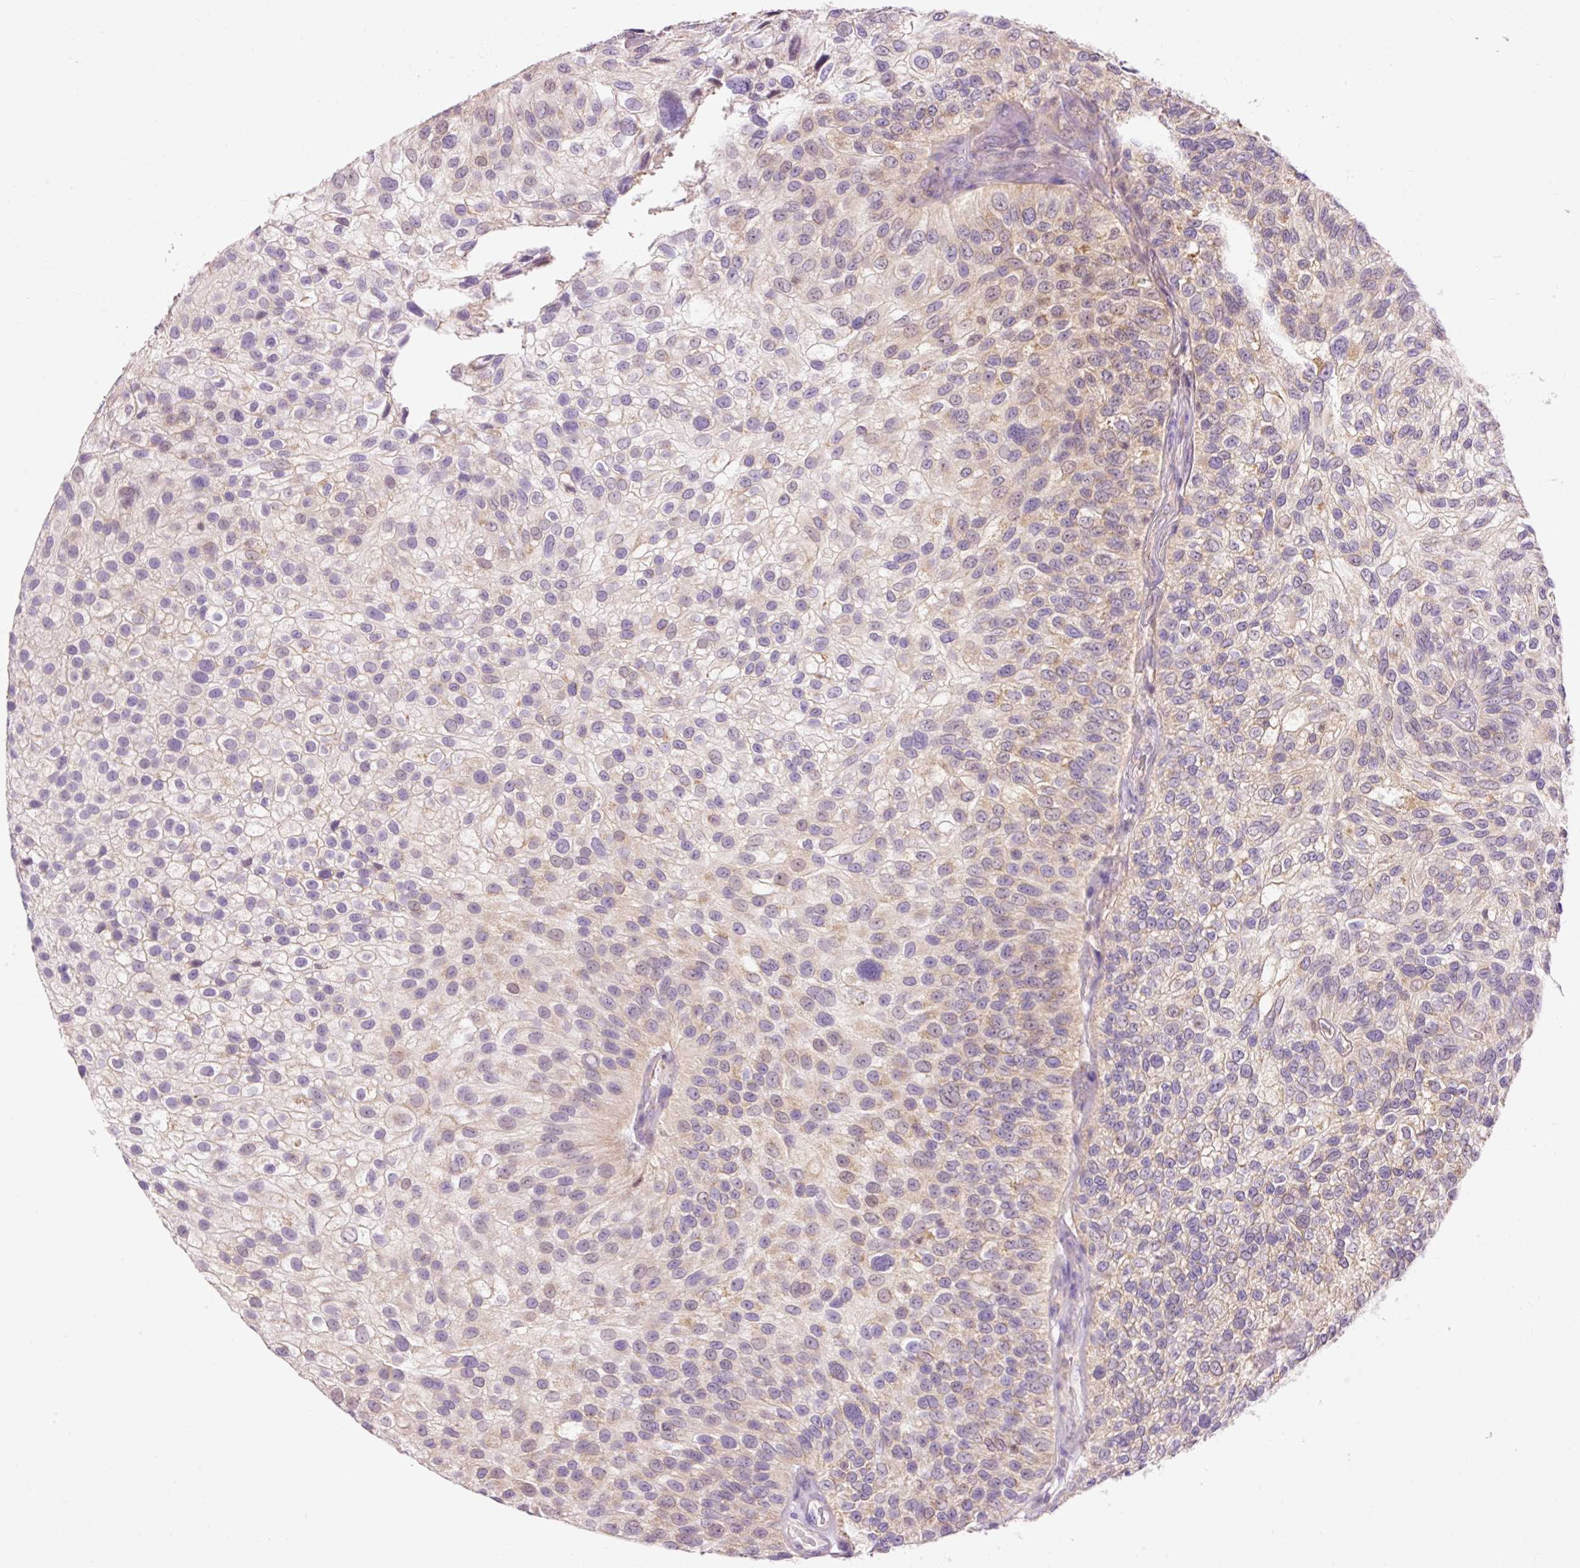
{"staining": {"intensity": "weak", "quantity": "<25%", "location": "cytoplasmic/membranous"}, "tissue": "urothelial cancer", "cell_type": "Tumor cells", "image_type": "cancer", "snomed": [{"axis": "morphology", "description": "Urothelial carcinoma, NOS"}, {"axis": "topography", "description": "Urinary bladder"}], "caption": "A photomicrograph of human urothelial cancer is negative for staining in tumor cells.", "gene": "IMMT", "patient": {"sex": "male", "age": 87}}